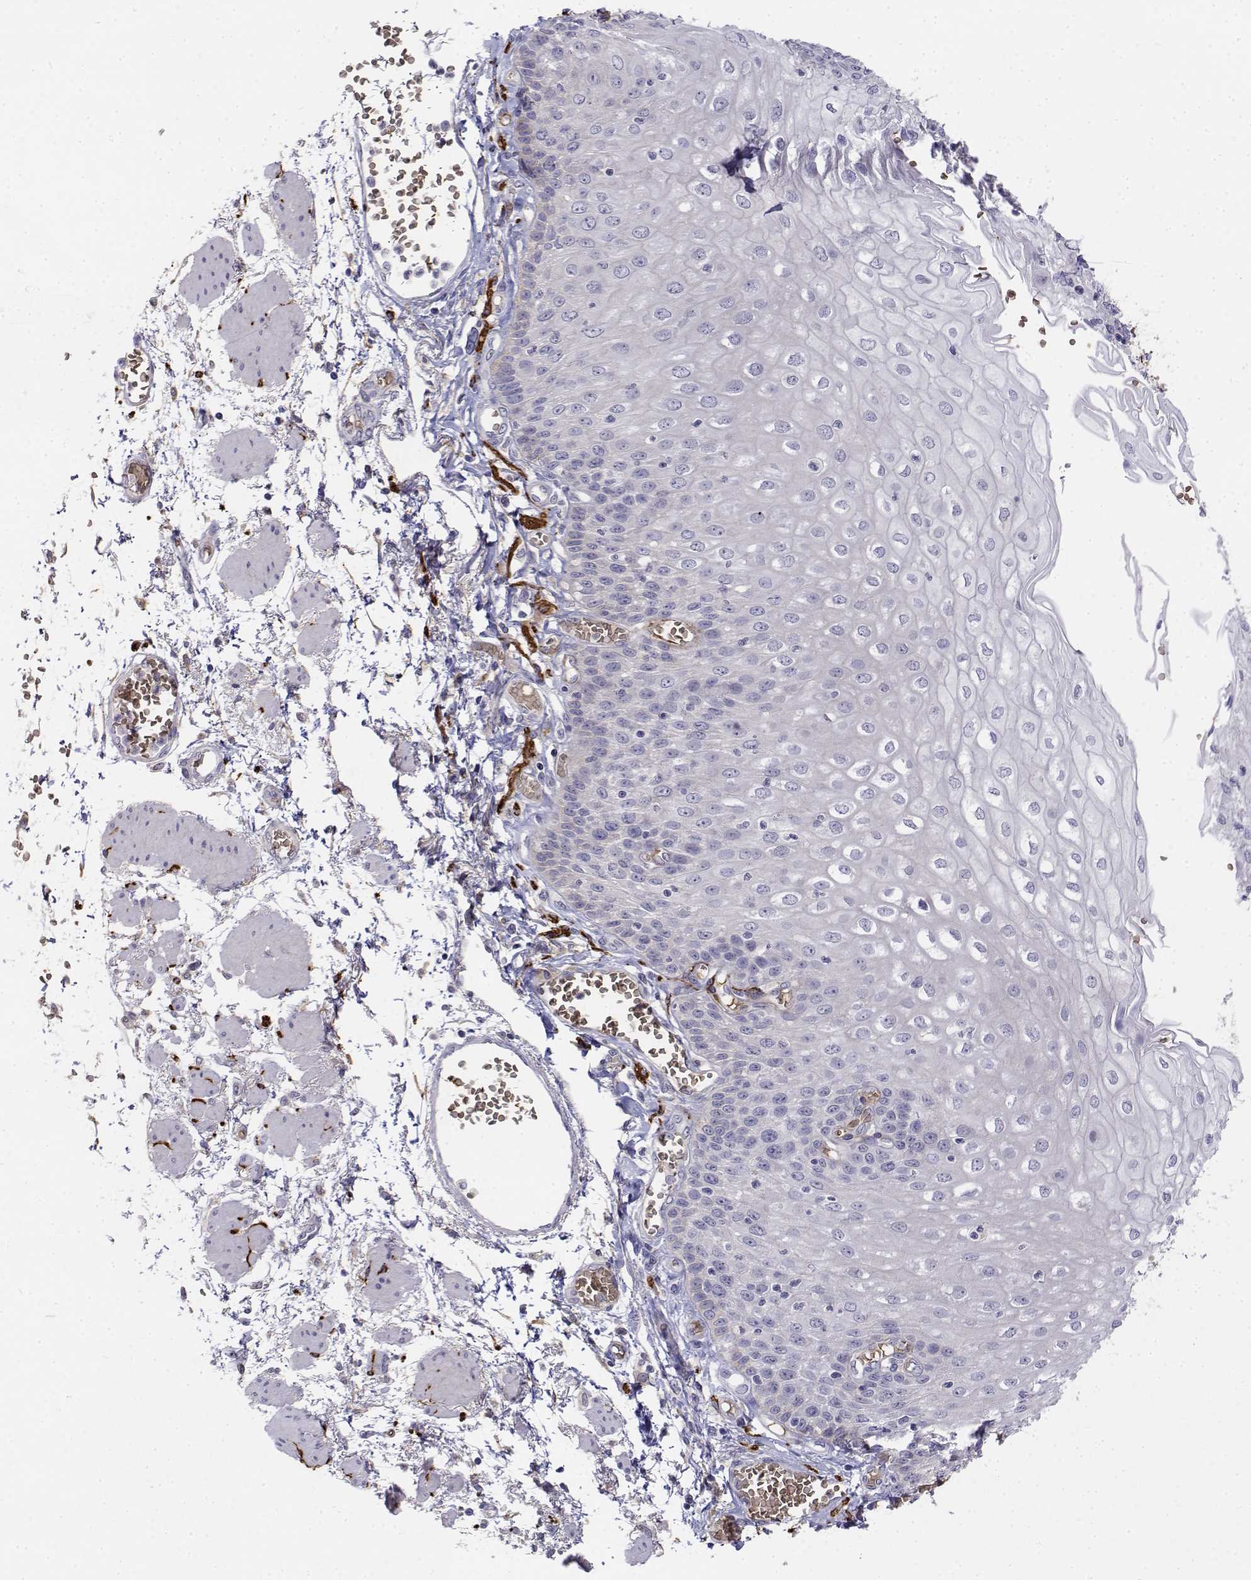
{"staining": {"intensity": "negative", "quantity": "none", "location": "none"}, "tissue": "esophagus", "cell_type": "Squamous epithelial cells", "image_type": "normal", "snomed": [{"axis": "morphology", "description": "Normal tissue, NOS"}, {"axis": "morphology", "description": "Adenocarcinoma, NOS"}, {"axis": "topography", "description": "Esophagus"}], "caption": "There is no significant positivity in squamous epithelial cells of esophagus. (Stains: DAB IHC with hematoxylin counter stain, Microscopy: brightfield microscopy at high magnification).", "gene": "CADM1", "patient": {"sex": "male", "age": 81}}